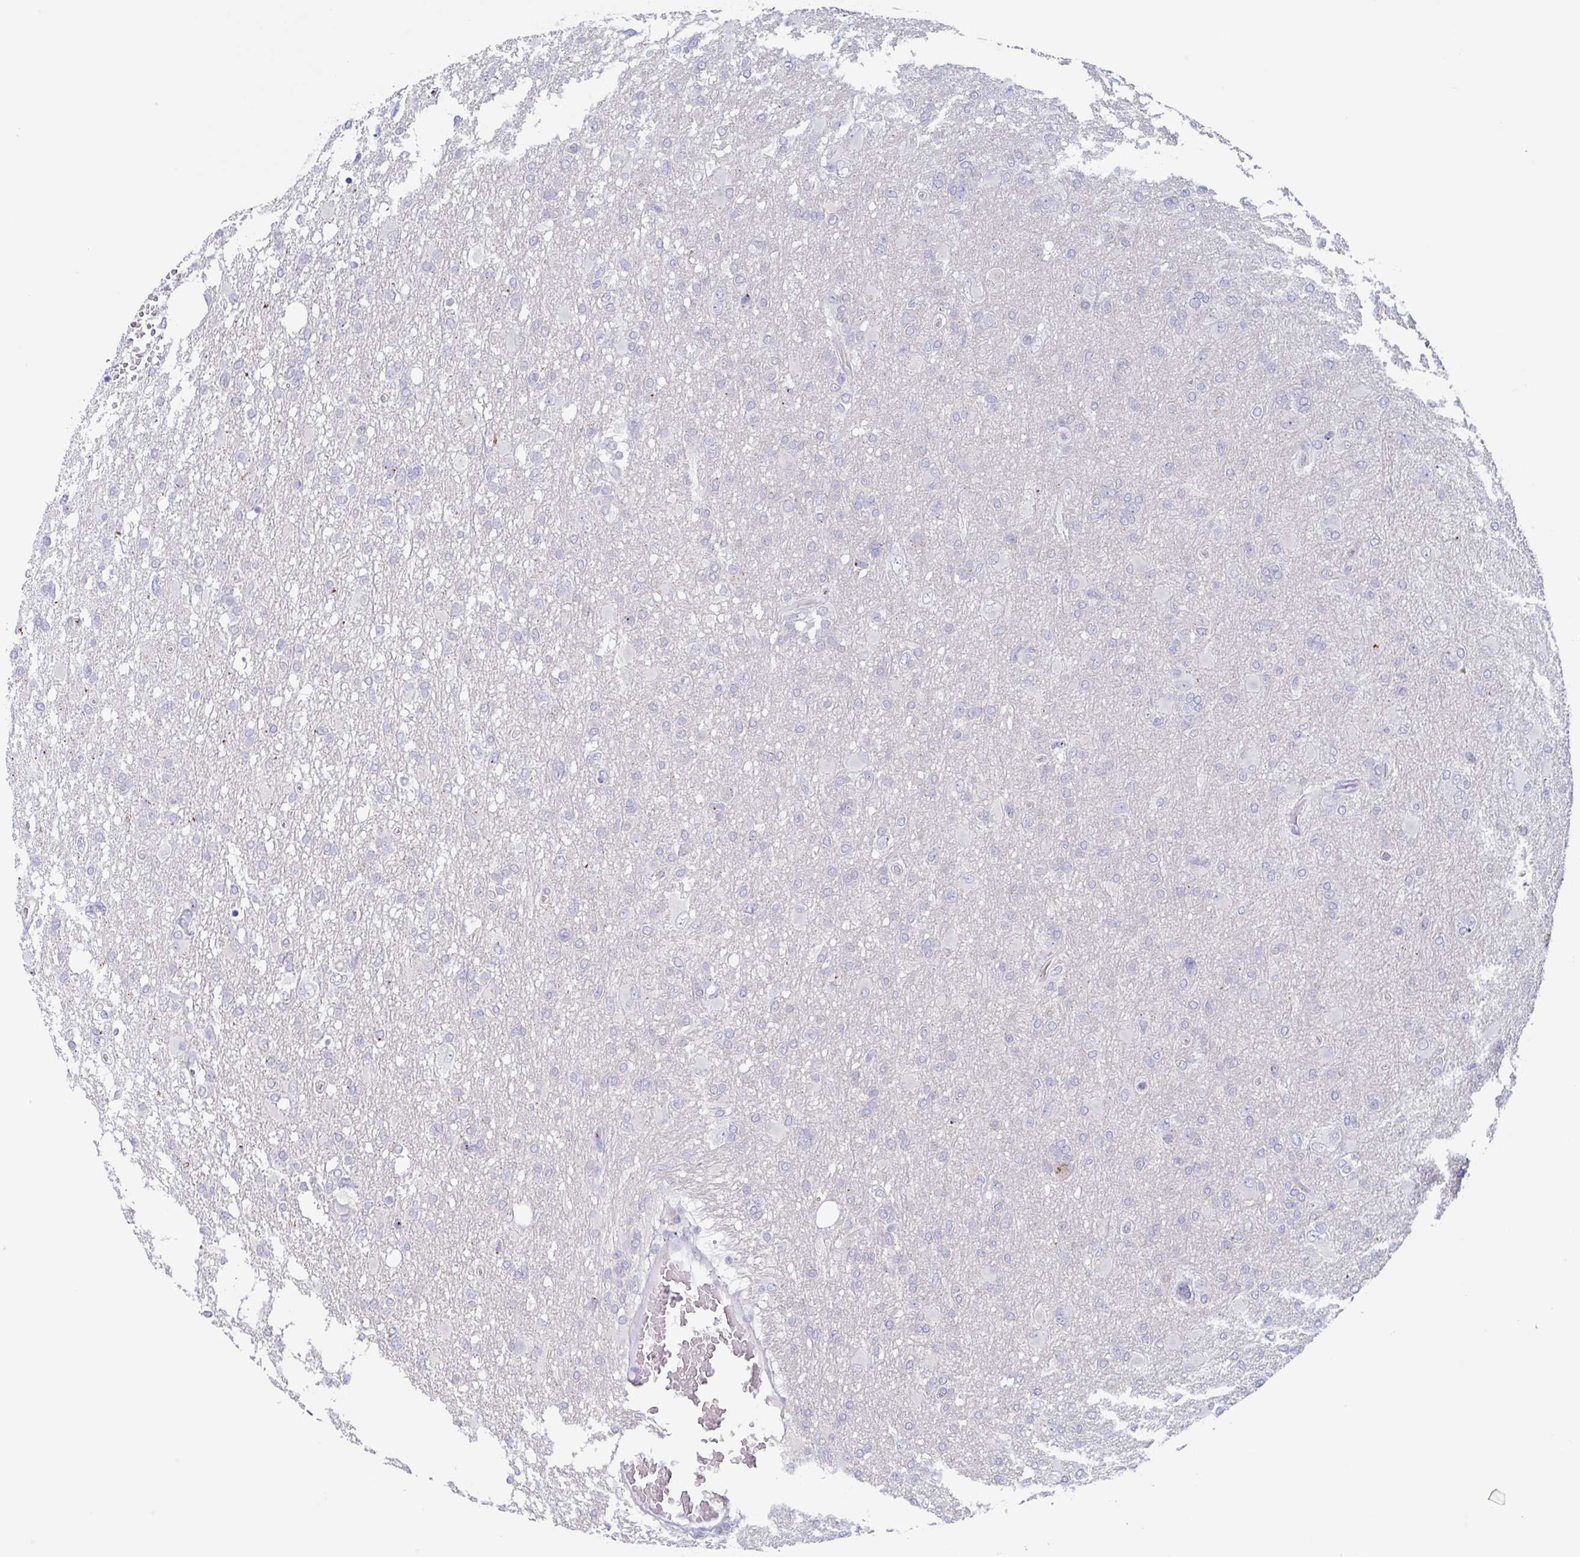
{"staining": {"intensity": "negative", "quantity": "none", "location": "none"}, "tissue": "glioma", "cell_type": "Tumor cells", "image_type": "cancer", "snomed": [{"axis": "morphology", "description": "Glioma, malignant, High grade"}, {"axis": "topography", "description": "Brain"}], "caption": "Immunohistochemistry of high-grade glioma (malignant) exhibits no positivity in tumor cells.", "gene": "CHMP5", "patient": {"sex": "male", "age": 61}}